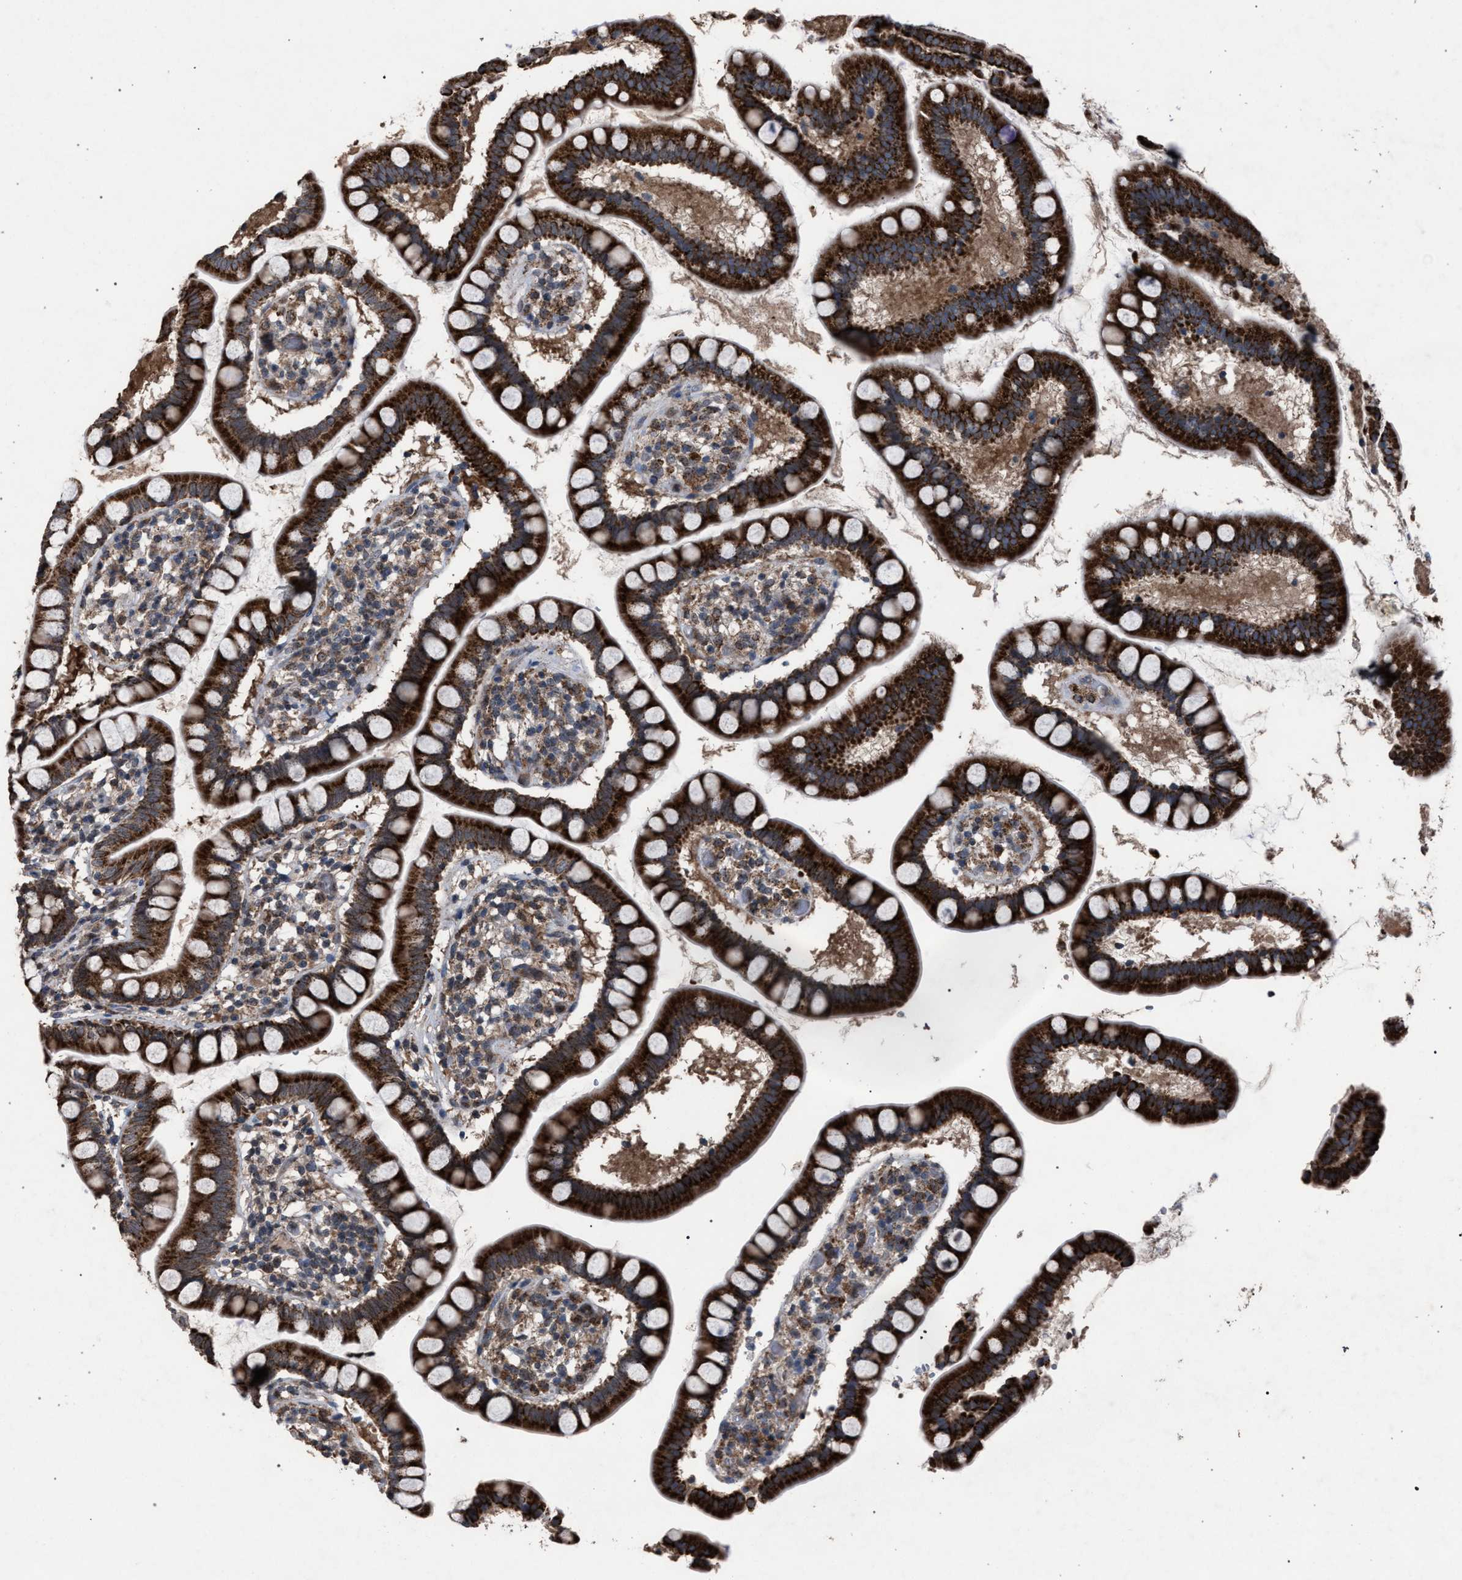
{"staining": {"intensity": "strong", "quantity": ">75%", "location": "cytoplasmic/membranous"}, "tissue": "small intestine", "cell_type": "Glandular cells", "image_type": "normal", "snomed": [{"axis": "morphology", "description": "Normal tissue, NOS"}, {"axis": "topography", "description": "Small intestine"}], "caption": "Small intestine was stained to show a protein in brown. There is high levels of strong cytoplasmic/membranous expression in about >75% of glandular cells. The protein of interest is stained brown, and the nuclei are stained in blue (DAB IHC with brightfield microscopy, high magnification).", "gene": "HSD17B4", "patient": {"sex": "female", "age": 84}}